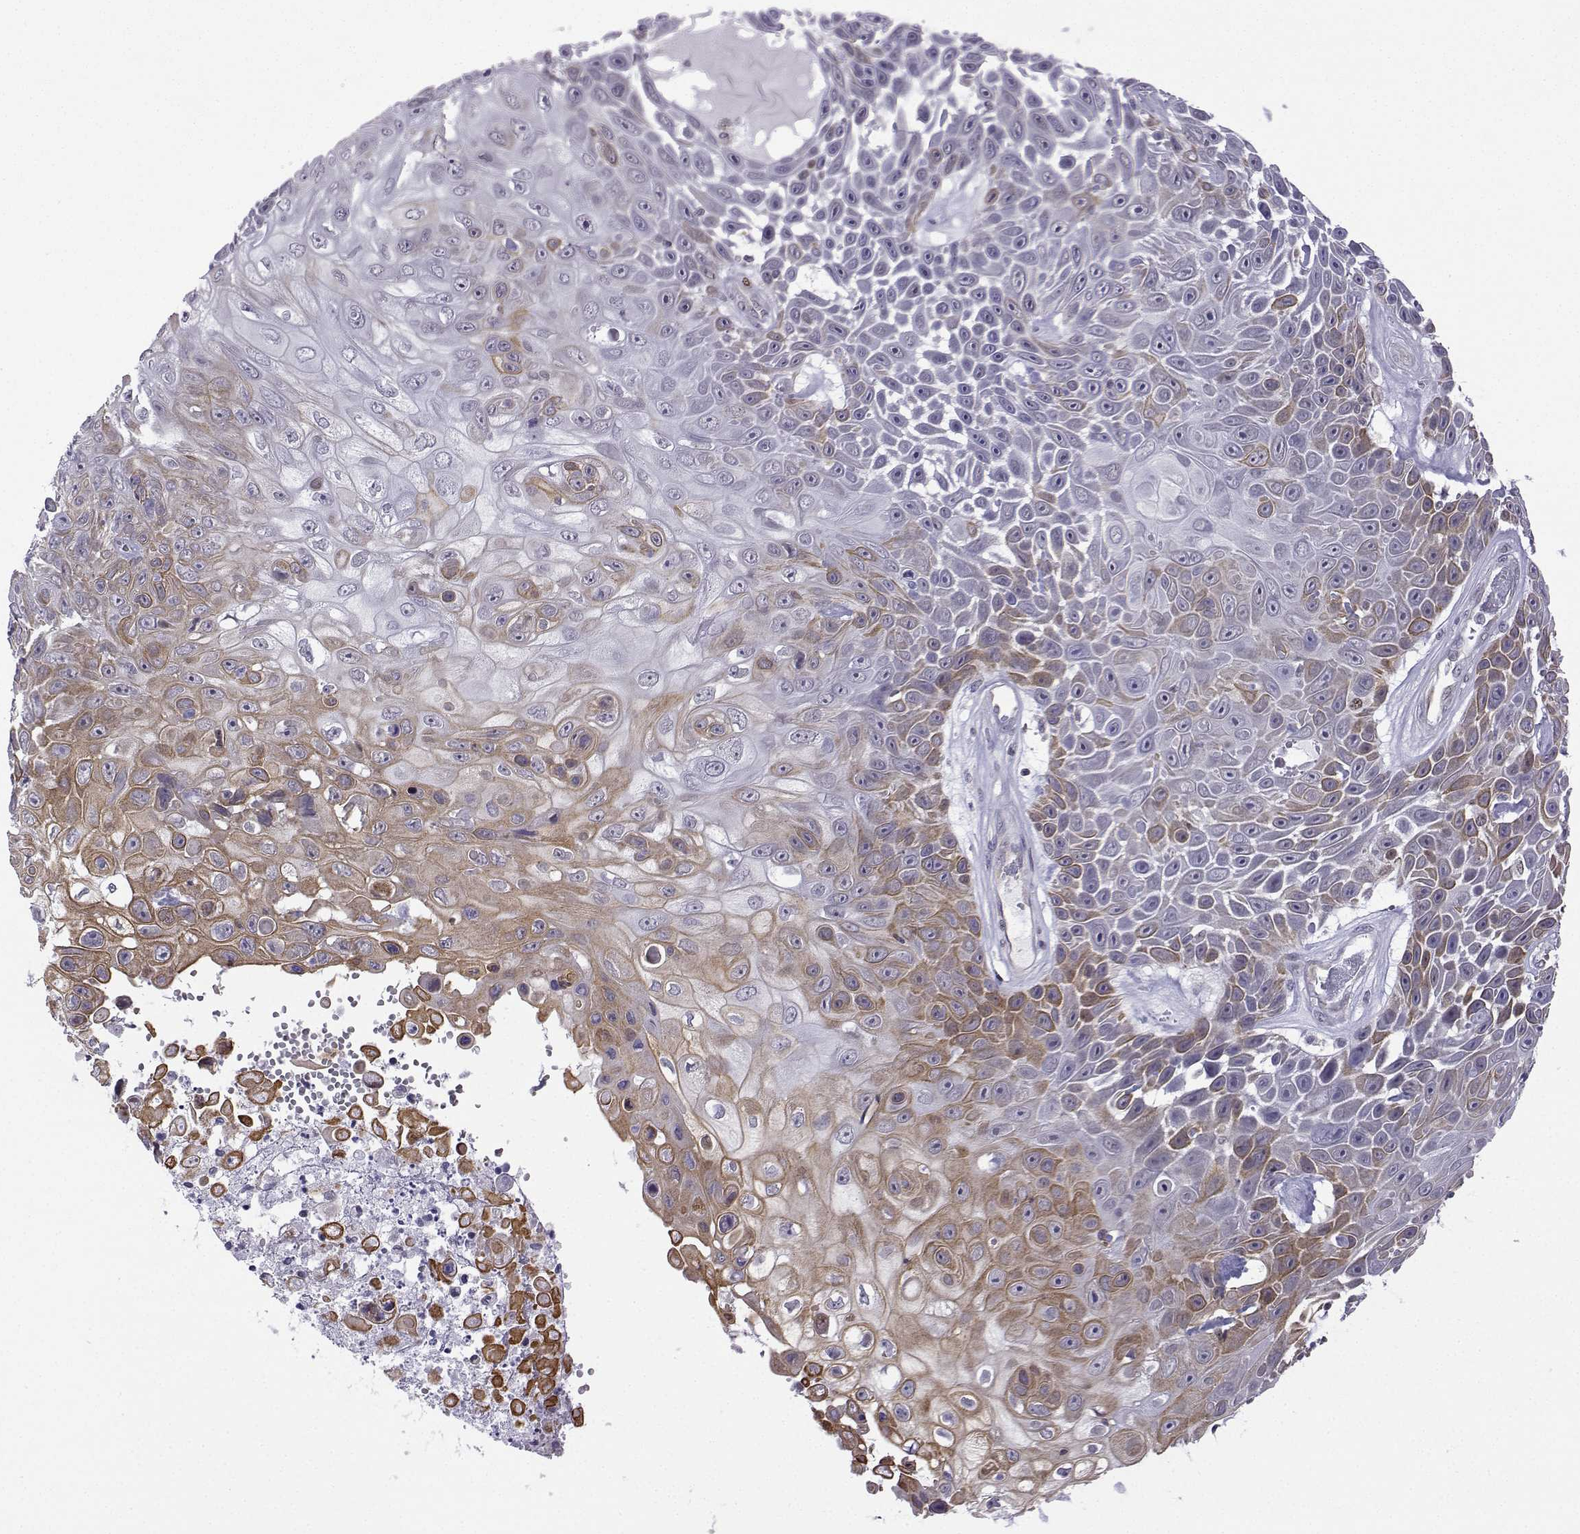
{"staining": {"intensity": "moderate", "quantity": "<25%", "location": "cytoplasmic/membranous"}, "tissue": "skin cancer", "cell_type": "Tumor cells", "image_type": "cancer", "snomed": [{"axis": "morphology", "description": "Squamous cell carcinoma, NOS"}, {"axis": "topography", "description": "Skin"}], "caption": "Immunohistochemistry (IHC) image of neoplastic tissue: human skin cancer (squamous cell carcinoma) stained using IHC reveals low levels of moderate protein expression localized specifically in the cytoplasmic/membranous of tumor cells, appearing as a cytoplasmic/membranous brown color.", "gene": "INCENP", "patient": {"sex": "male", "age": 82}}